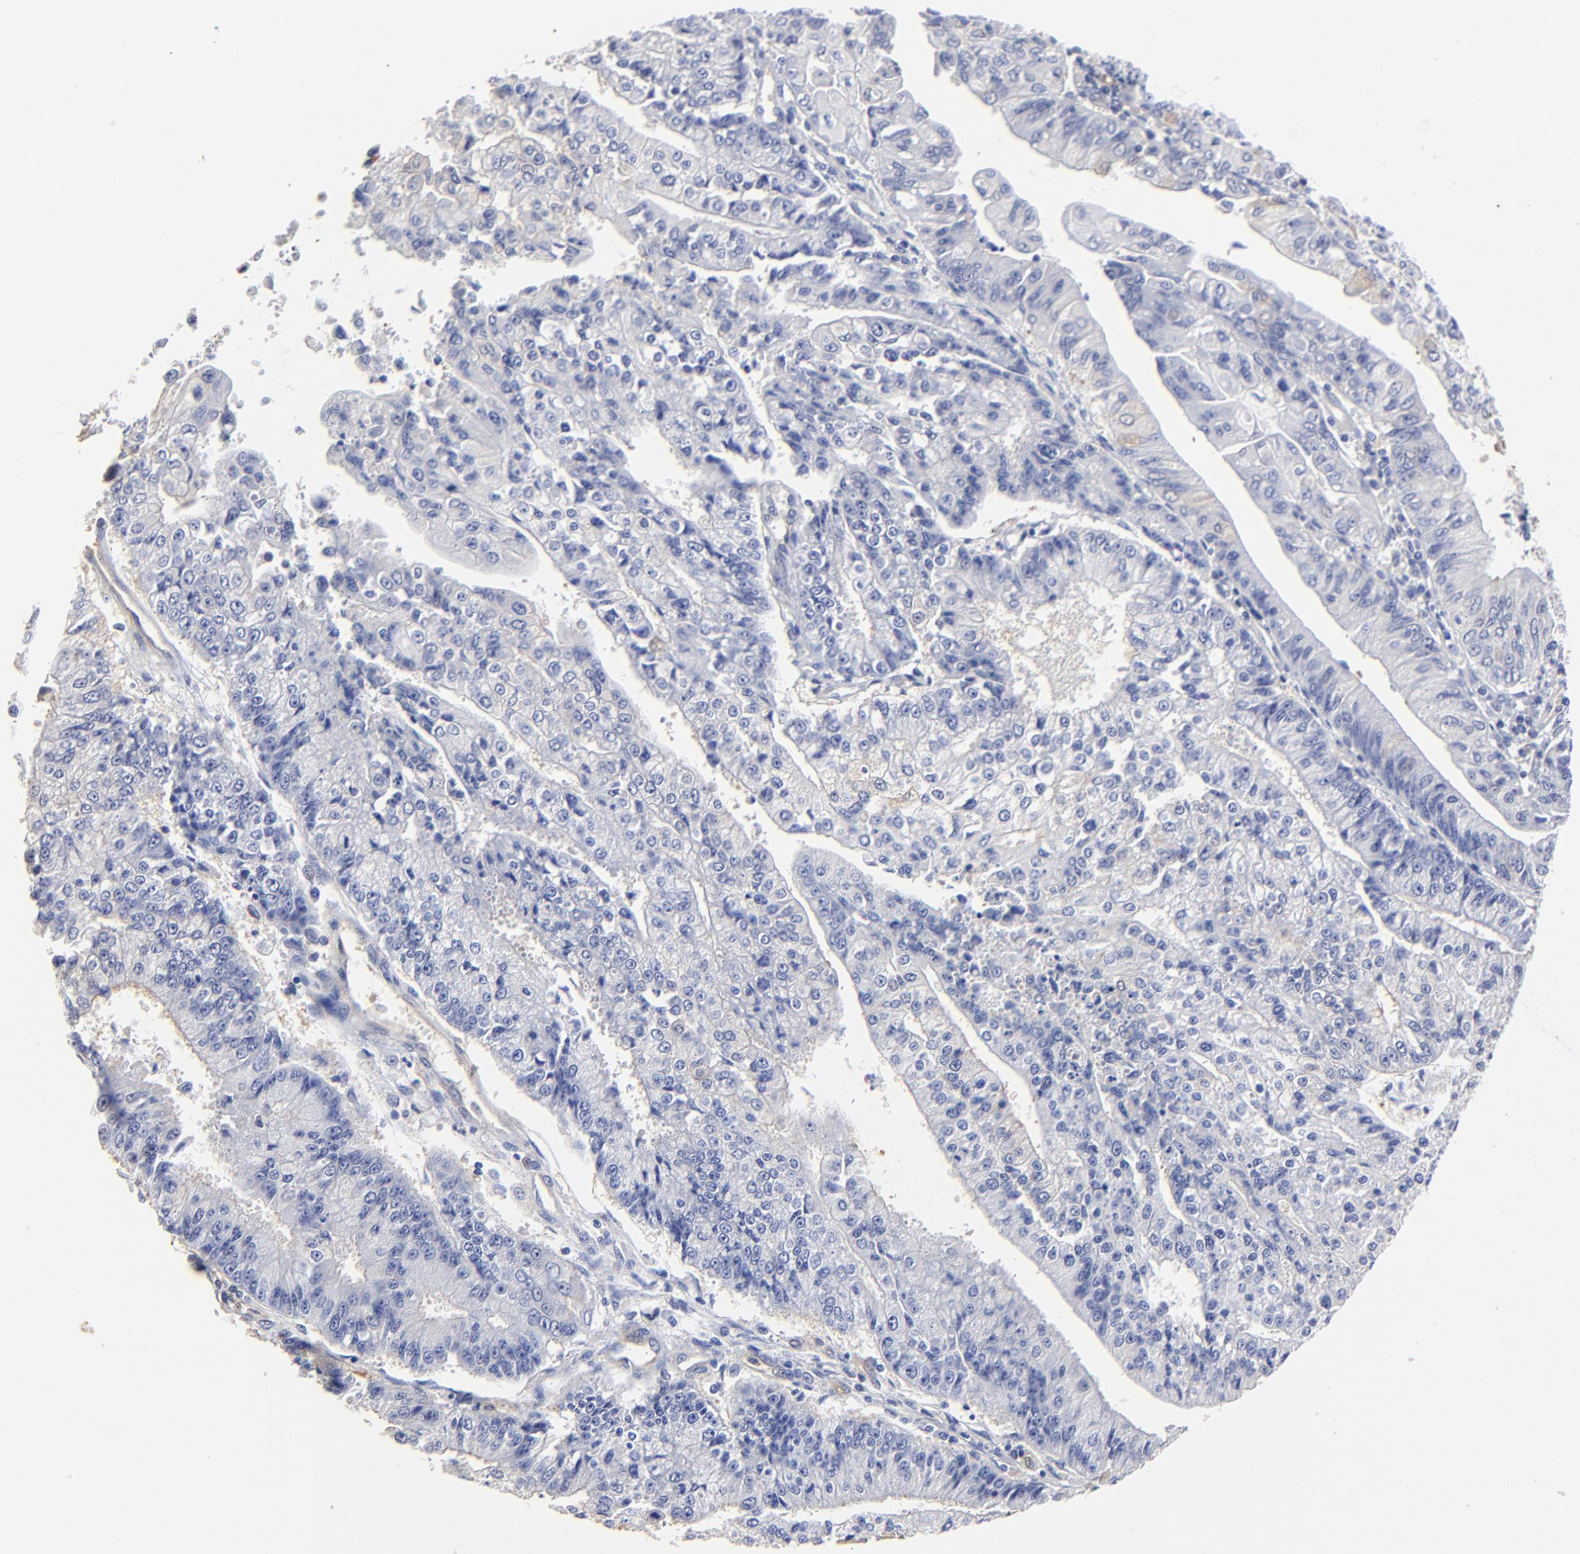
{"staining": {"intensity": "negative", "quantity": "none", "location": "none"}, "tissue": "endometrial cancer", "cell_type": "Tumor cells", "image_type": "cancer", "snomed": [{"axis": "morphology", "description": "Adenocarcinoma, NOS"}, {"axis": "topography", "description": "Endometrium"}], "caption": "DAB immunohistochemical staining of endometrial cancer displays no significant staining in tumor cells.", "gene": "TAGLN2", "patient": {"sex": "female", "age": 75}}